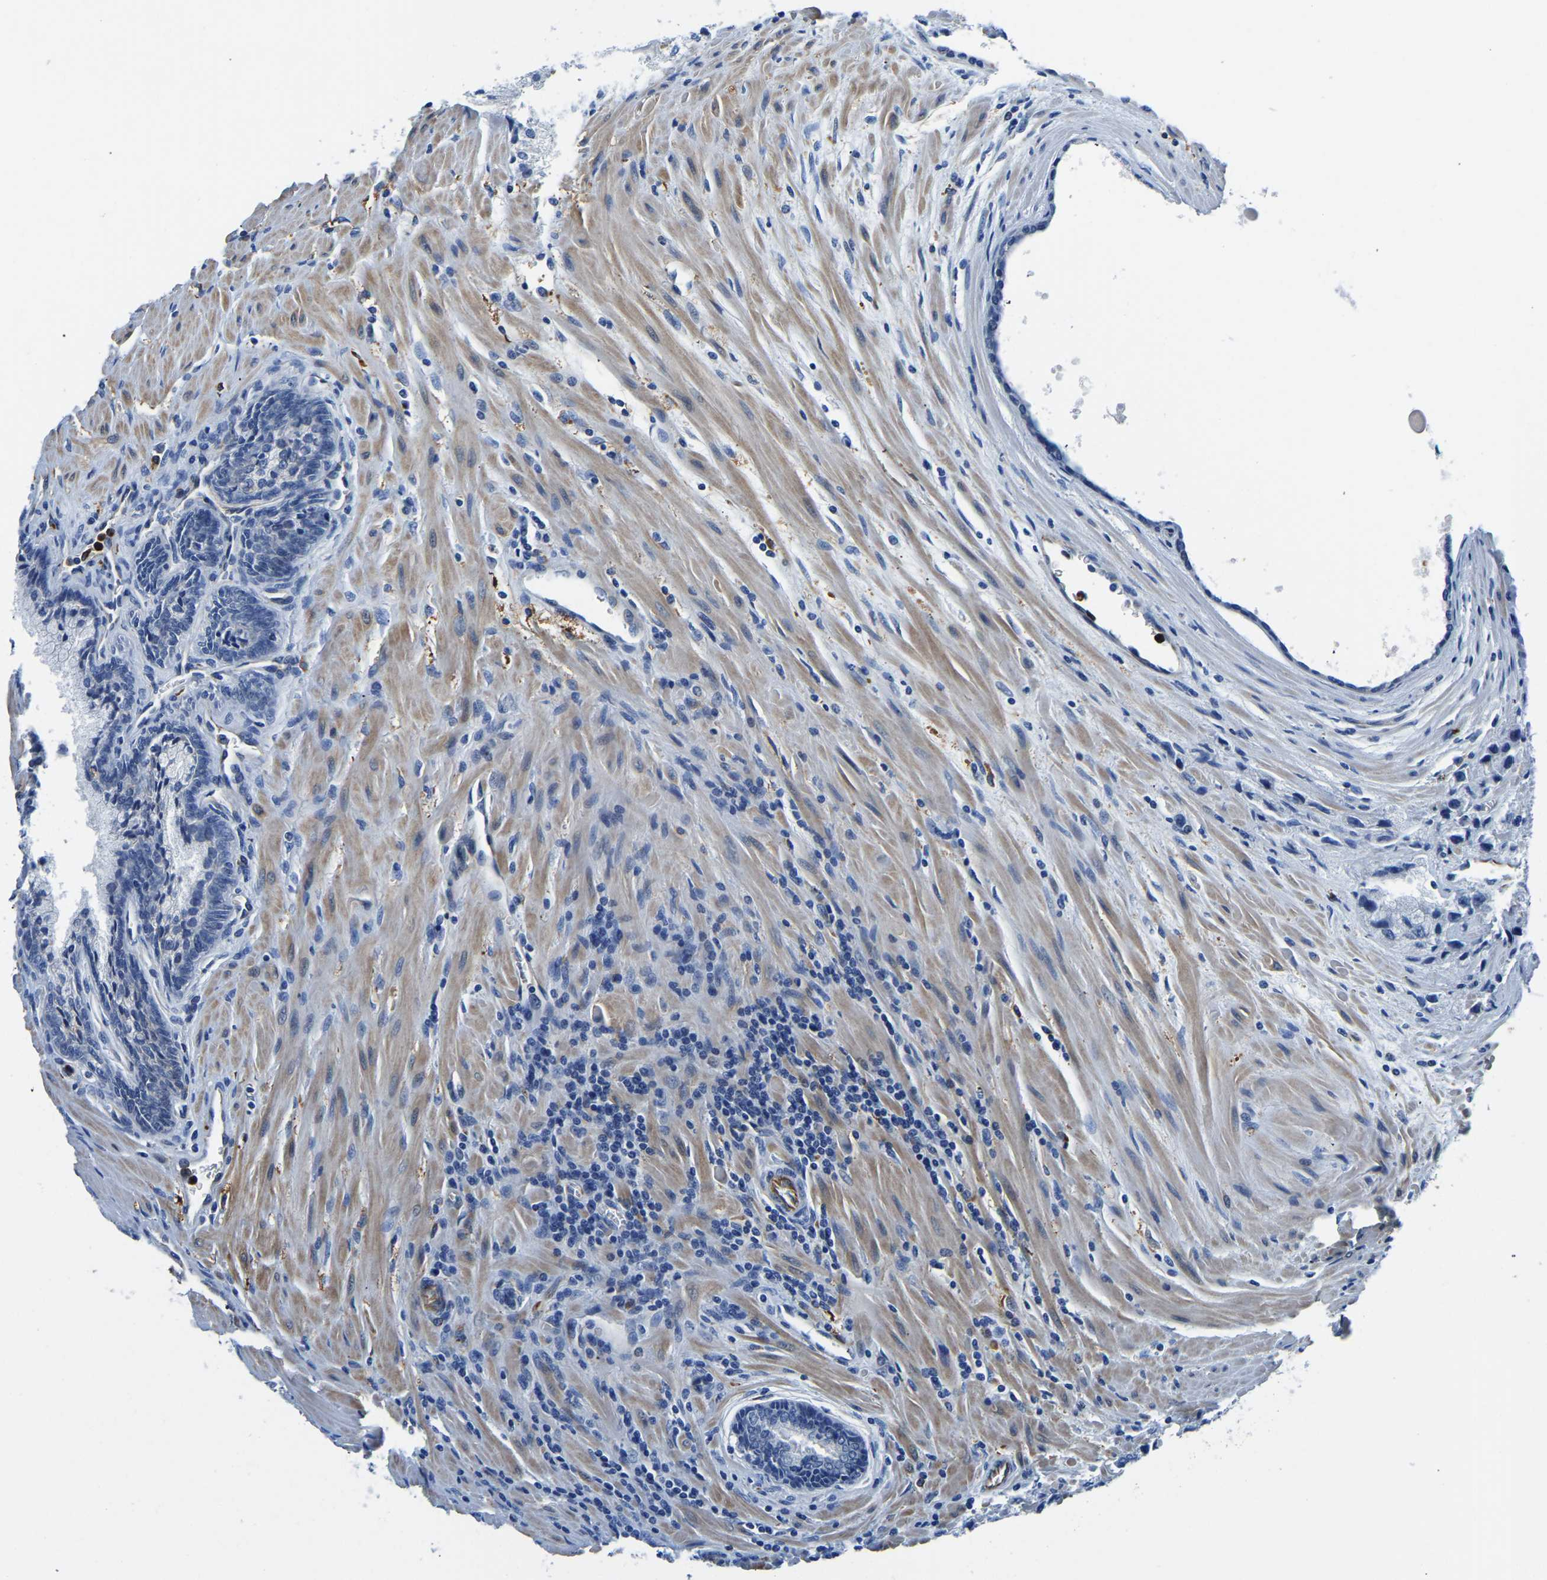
{"staining": {"intensity": "negative", "quantity": "none", "location": "none"}, "tissue": "prostate cancer", "cell_type": "Tumor cells", "image_type": "cancer", "snomed": [{"axis": "morphology", "description": "Adenocarcinoma, High grade"}, {"axis": "topography", "description": "Prostate"}], "caption": "Prostate cancer (adenocarcinoma (high-grade)) was stained to show a protein in brown. There is no significant staining in tumor cells.", "gene": "MS4A3", "patient": {"sex": "male", "age": 58}}